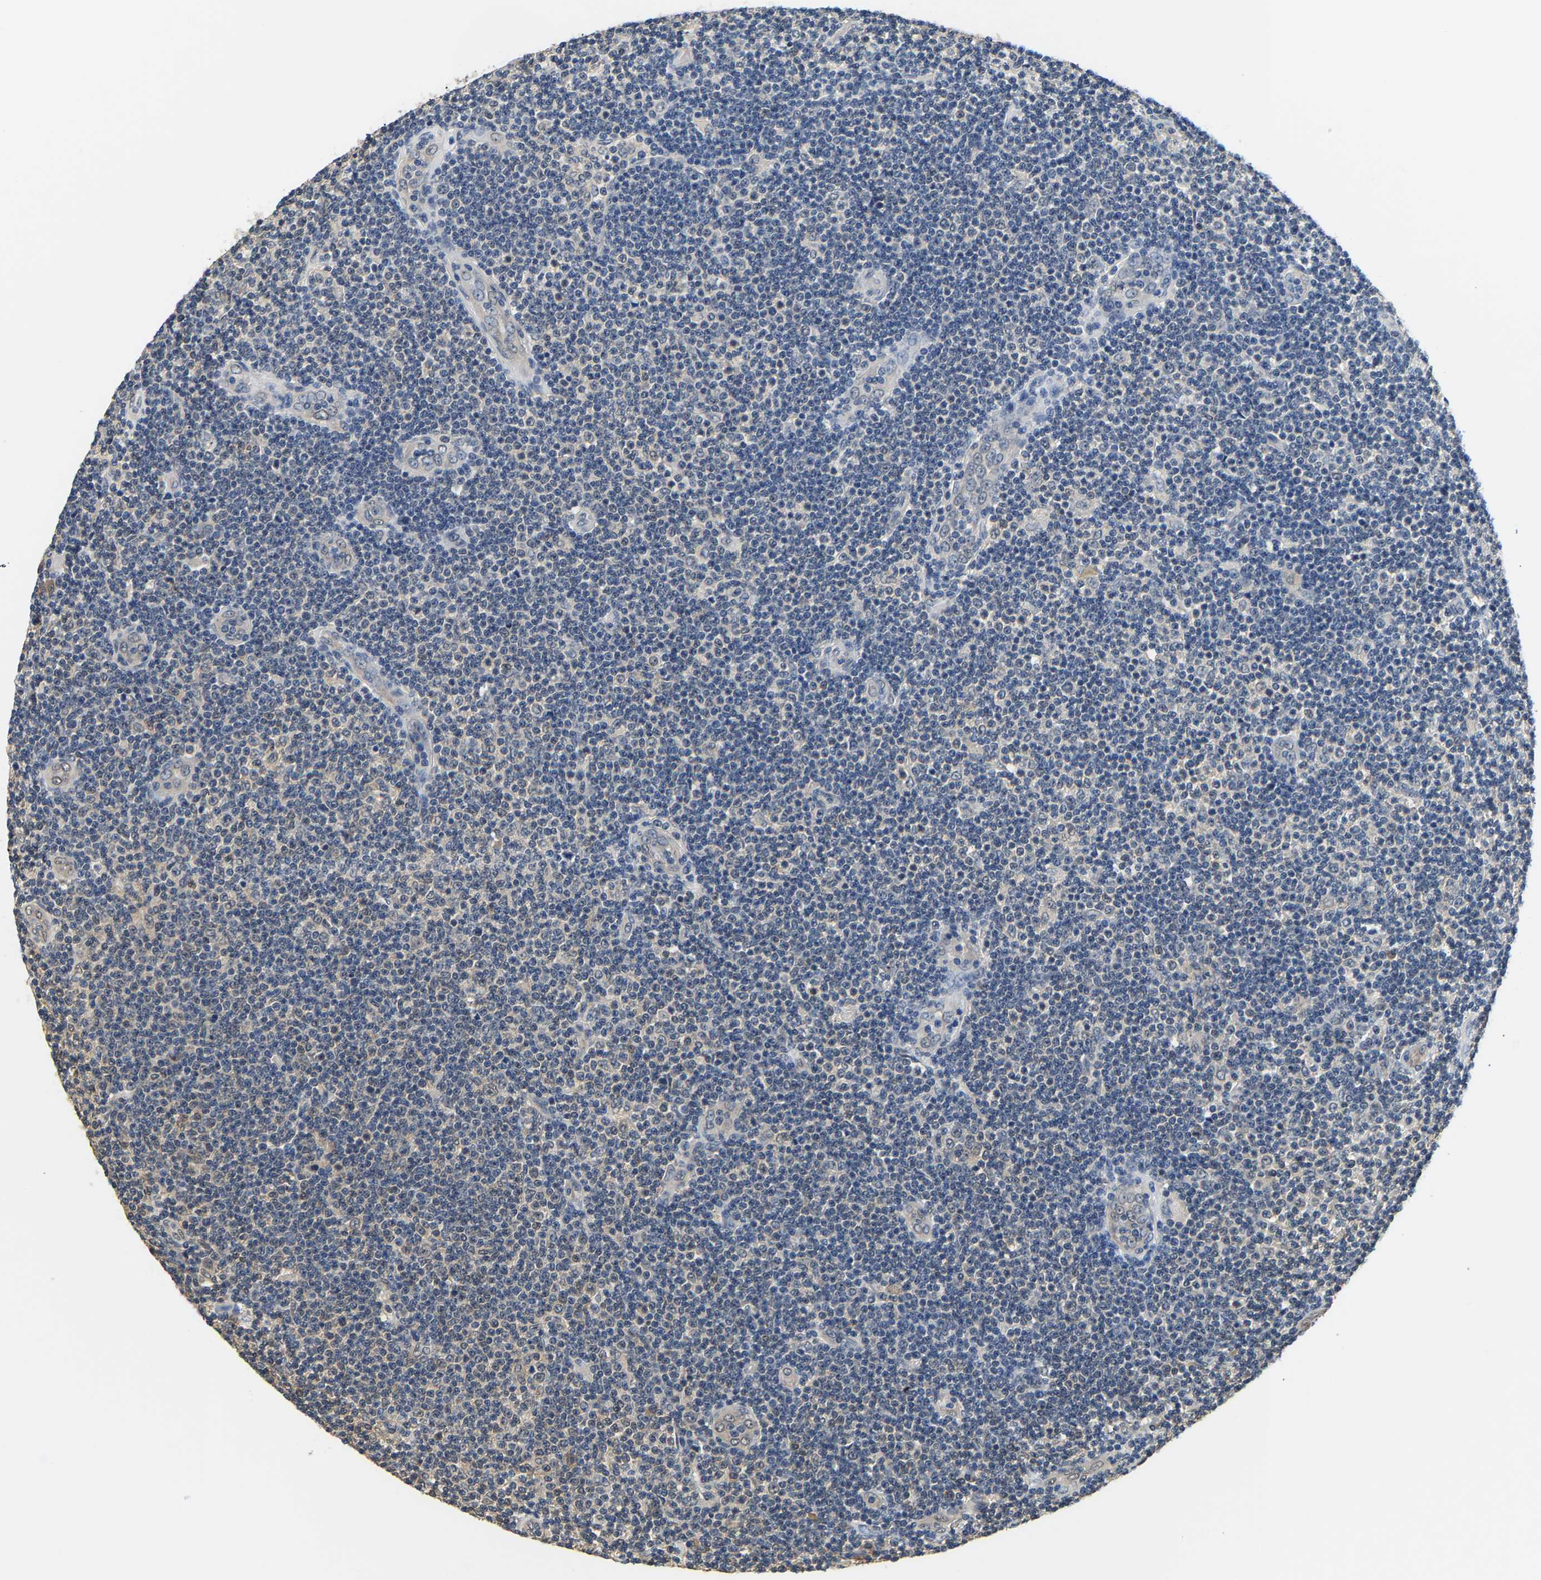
{"staining": {"intensity": "negative", "quantity": "none", "location": "none"}, "tissue": "lymphoma", "cell_type": "Tumor cells", "image_type": "cancer", "snomed": [{"axis": "morphology", "description": "Malignant lymphoma, non-Hodgkin's type, Low grade"}, {"axis": "topography", "description": "Lymph node"}], "caption": "A photomicrograph of lymphoma stained for a protein displays no brown staining in tumor cells.", "gene": "ARHGEF12", "patient": {"sex": "male", "age": 83}}